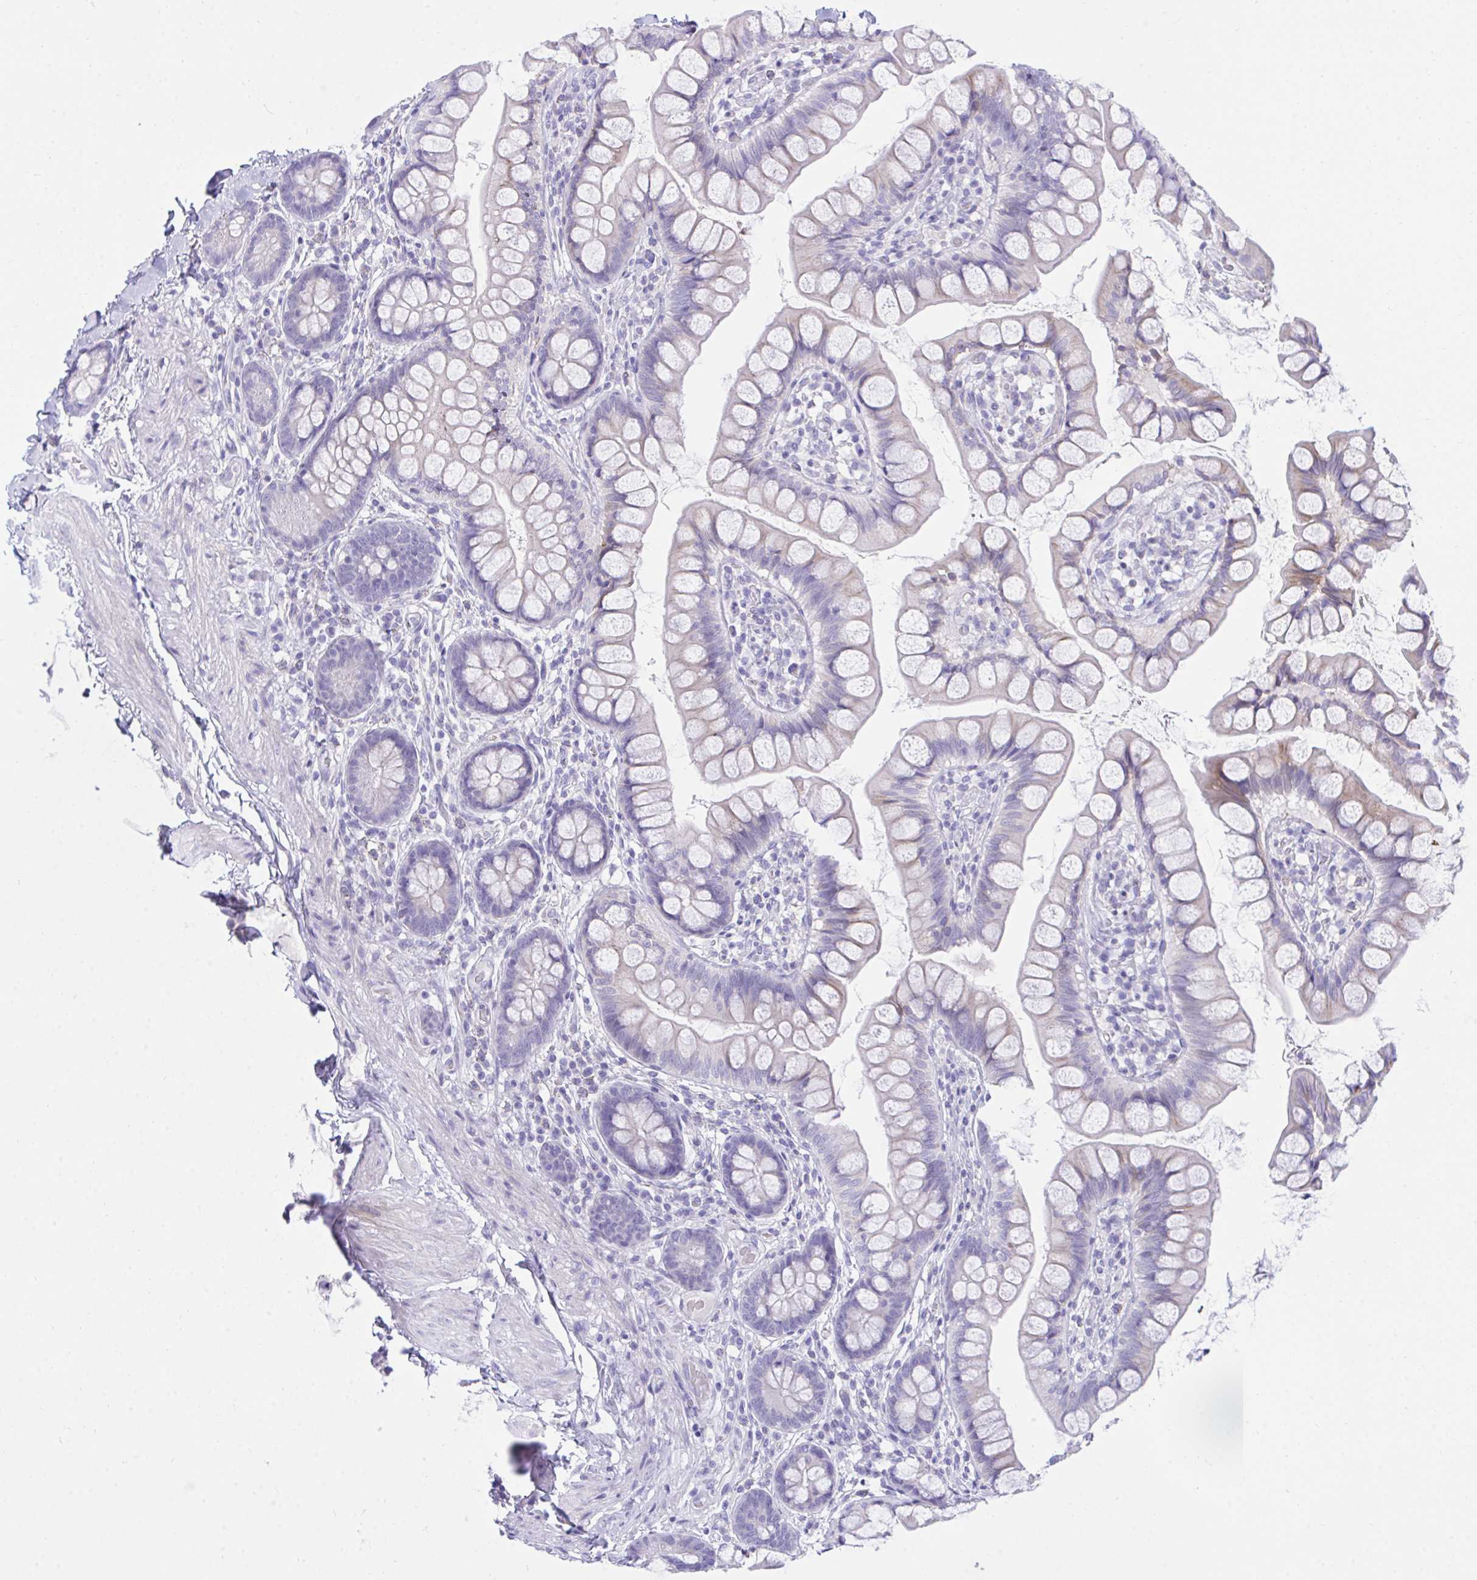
{"staining": {"intensity": "moderate", "quantity": "25%-75%", "location": "cytoplasmic/membranous"}, "tissue": "small intestine", "cell_type": "Glandular cells", "image_type": "normal", "snomed": [{"axis": "morphology", "description": "Normal tissue, NOS"}, {"axis": "topography", "description": "Small intestine"}], "caption": "High-magnification brightfield microscopy of normal small intestine stained with DAB (3,3'-diaminobenzidine) (brown) and counterstained with hematoxylin (blue). glandular cells exhibit moderate cytoplasmic/membranous positivity is seen in approximately25%-75% of cells. (DAB IHC with brightfield microscopy, high magnification).", "gene": "PLEKHH1", "patient": {"sex": "male", "age": 70}}